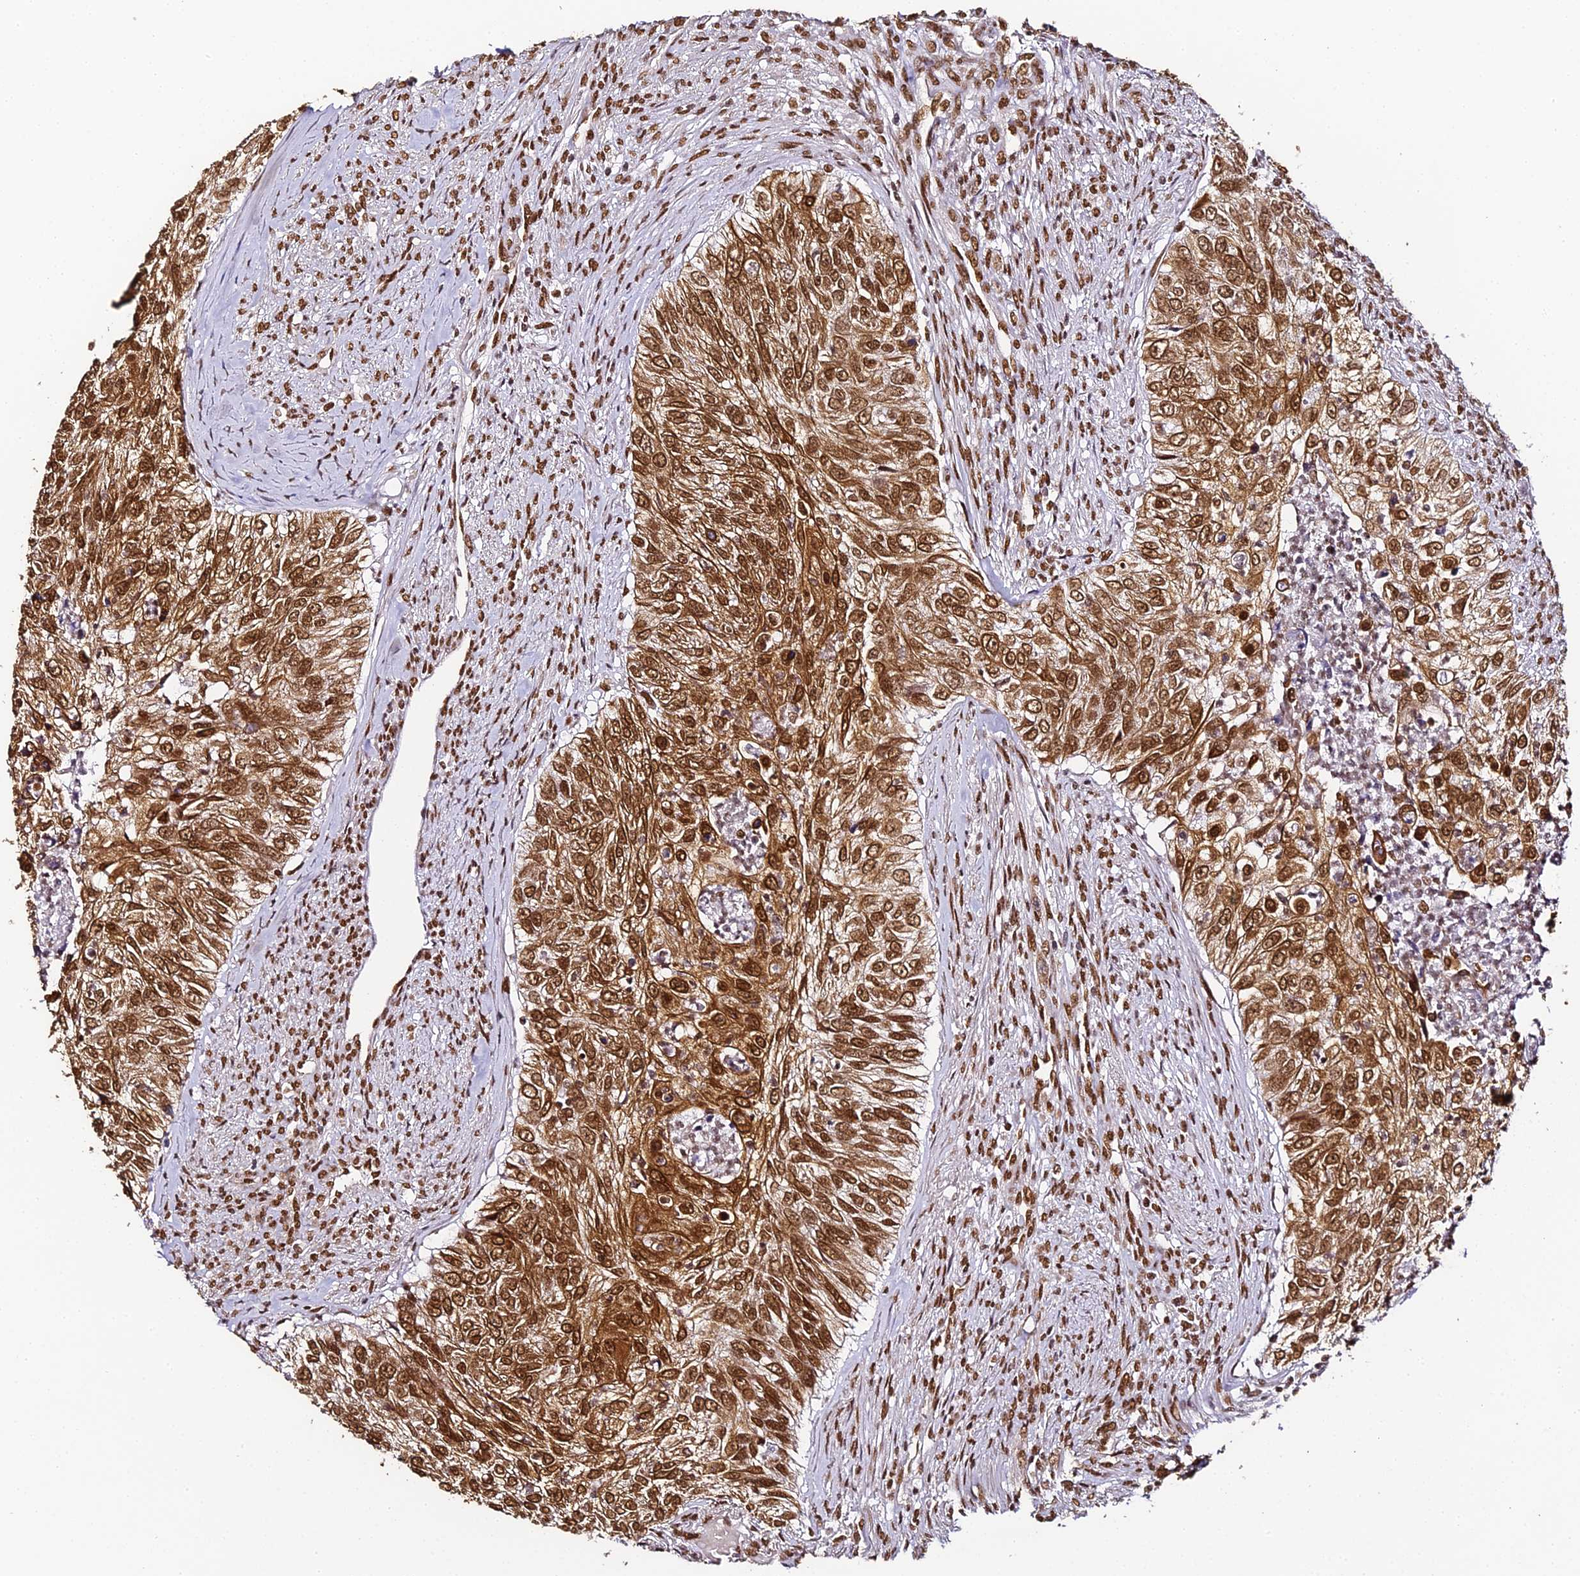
{"staining": {"intensity": "strong", "quantity": ">75%", "location": "cytoplasmic/membranous,nuclear"}, "tissue": "urothelial cancer", "cell_type": "Tumor cells", "image_type": "cancer", "snomed": [{"axis": "morphology", "description": "Urothelial carcinoma, High grade"}, {"axis": "topography", "description": "Urinary bladder"}], "caption": "Immunohistochemistry (IHC) micrograph of neoplastic tissue: human urothelial cancer stained using immunohistochemistry (IHC) shows high levels of strong protein expression localized specifically in the cytoplasmic/membranous and nuclear of tumor cells, appearing as a cytoplasmic/membranous and nuclear brown color.", "gene": "HNRNPA1", "patient": {"sex": "female", "age": 60}}